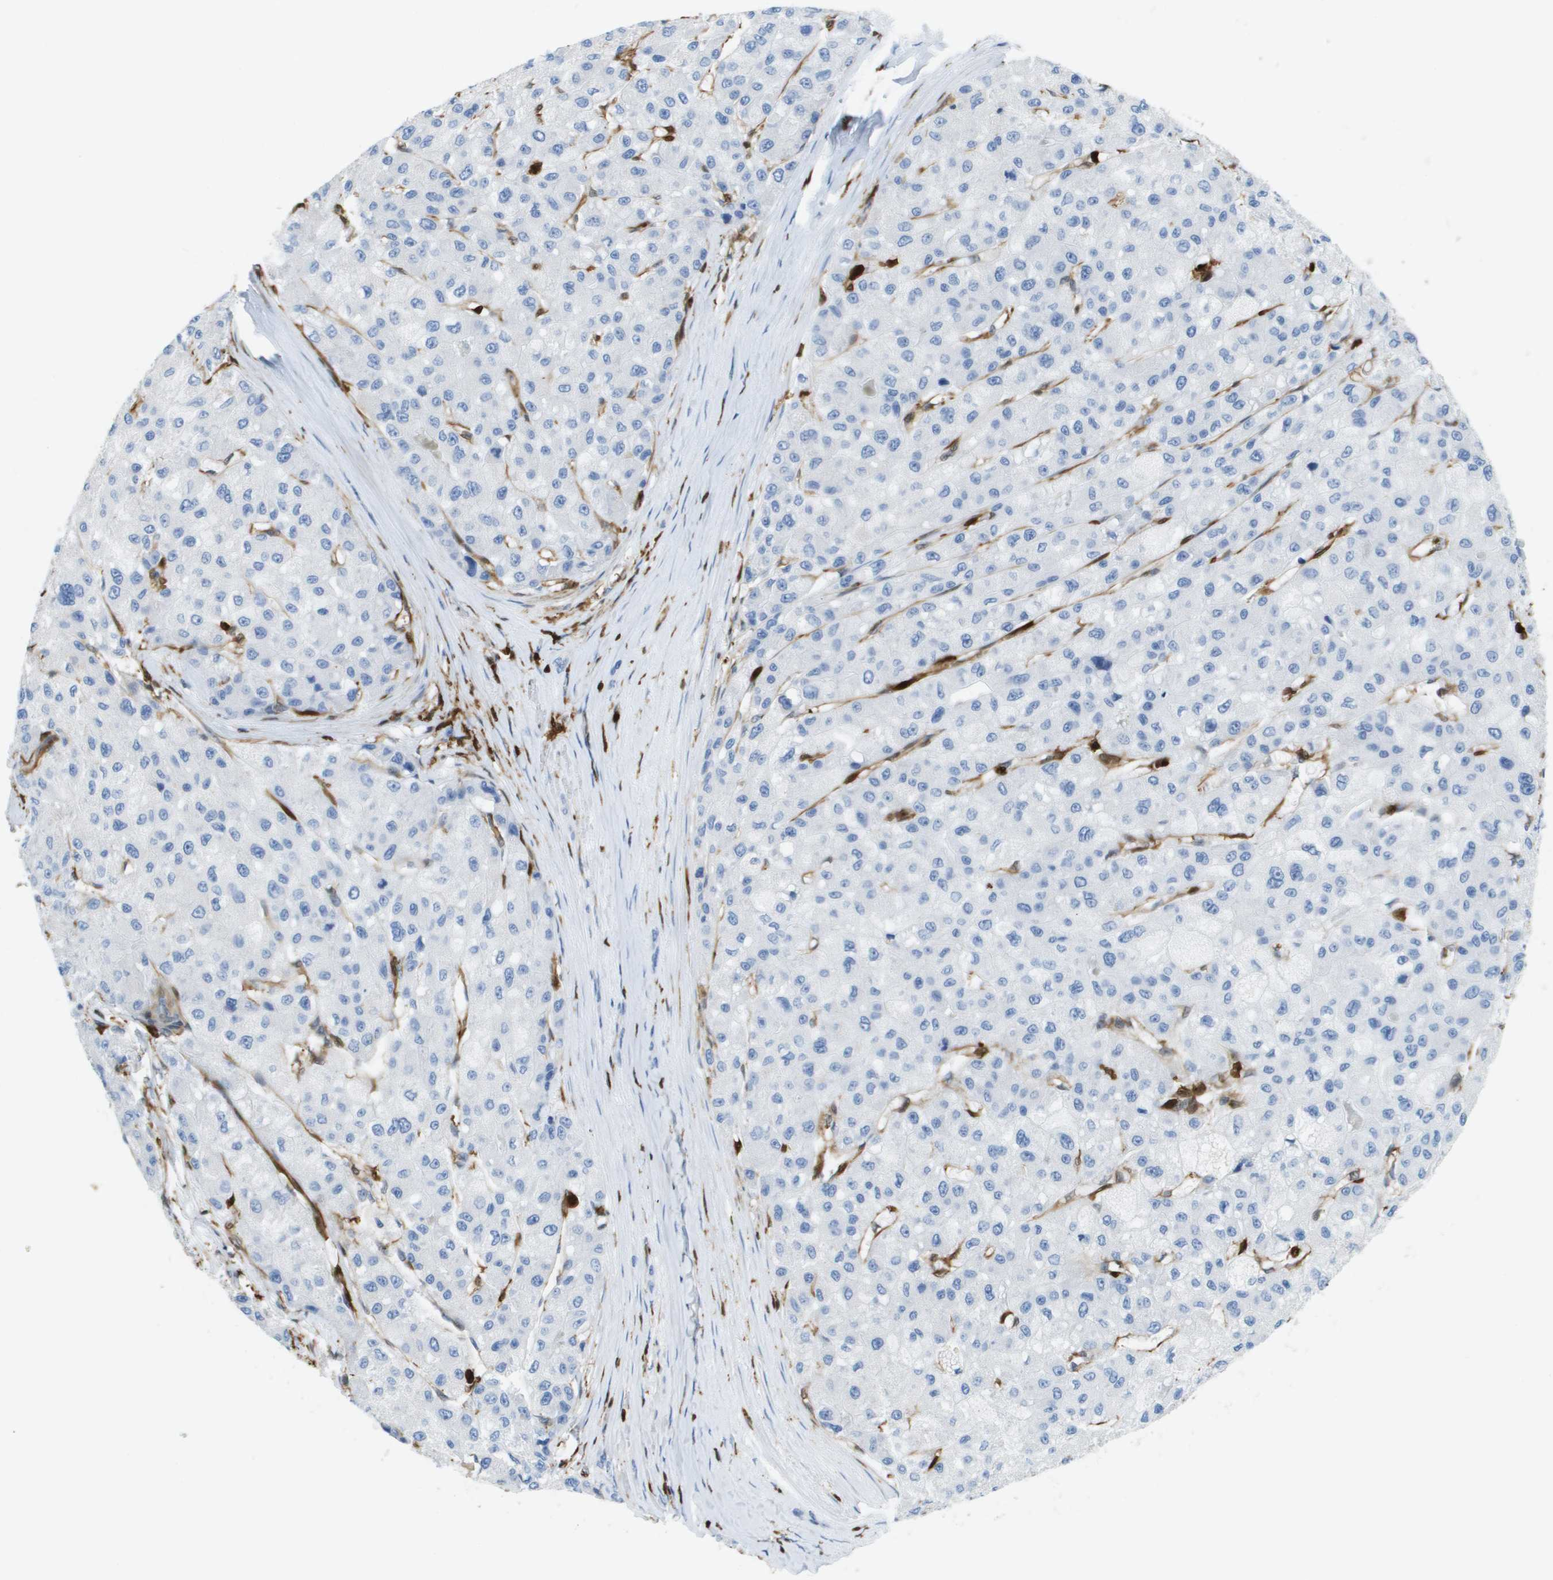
{"staining": {"intensity": "negative", "quantity": "none", "location": "none"}, "tissue": "liver cancer", "cell_type": "Tumor cells", "image_type": "cancer", "snomed": [{"axis": "morphology", "description": "Carcinoma, Hepatocellular, NOS"}, {"axis": "topography", "description": "Liver"}], "caption": "Immunohistochemistry micrograph of hepatocellular carcinoma (liver) stained for a protein (brown), which reveals no expression in tumor cells.", "gene": "DOCK5", "patient": {"sex": "male", "age": 80}}